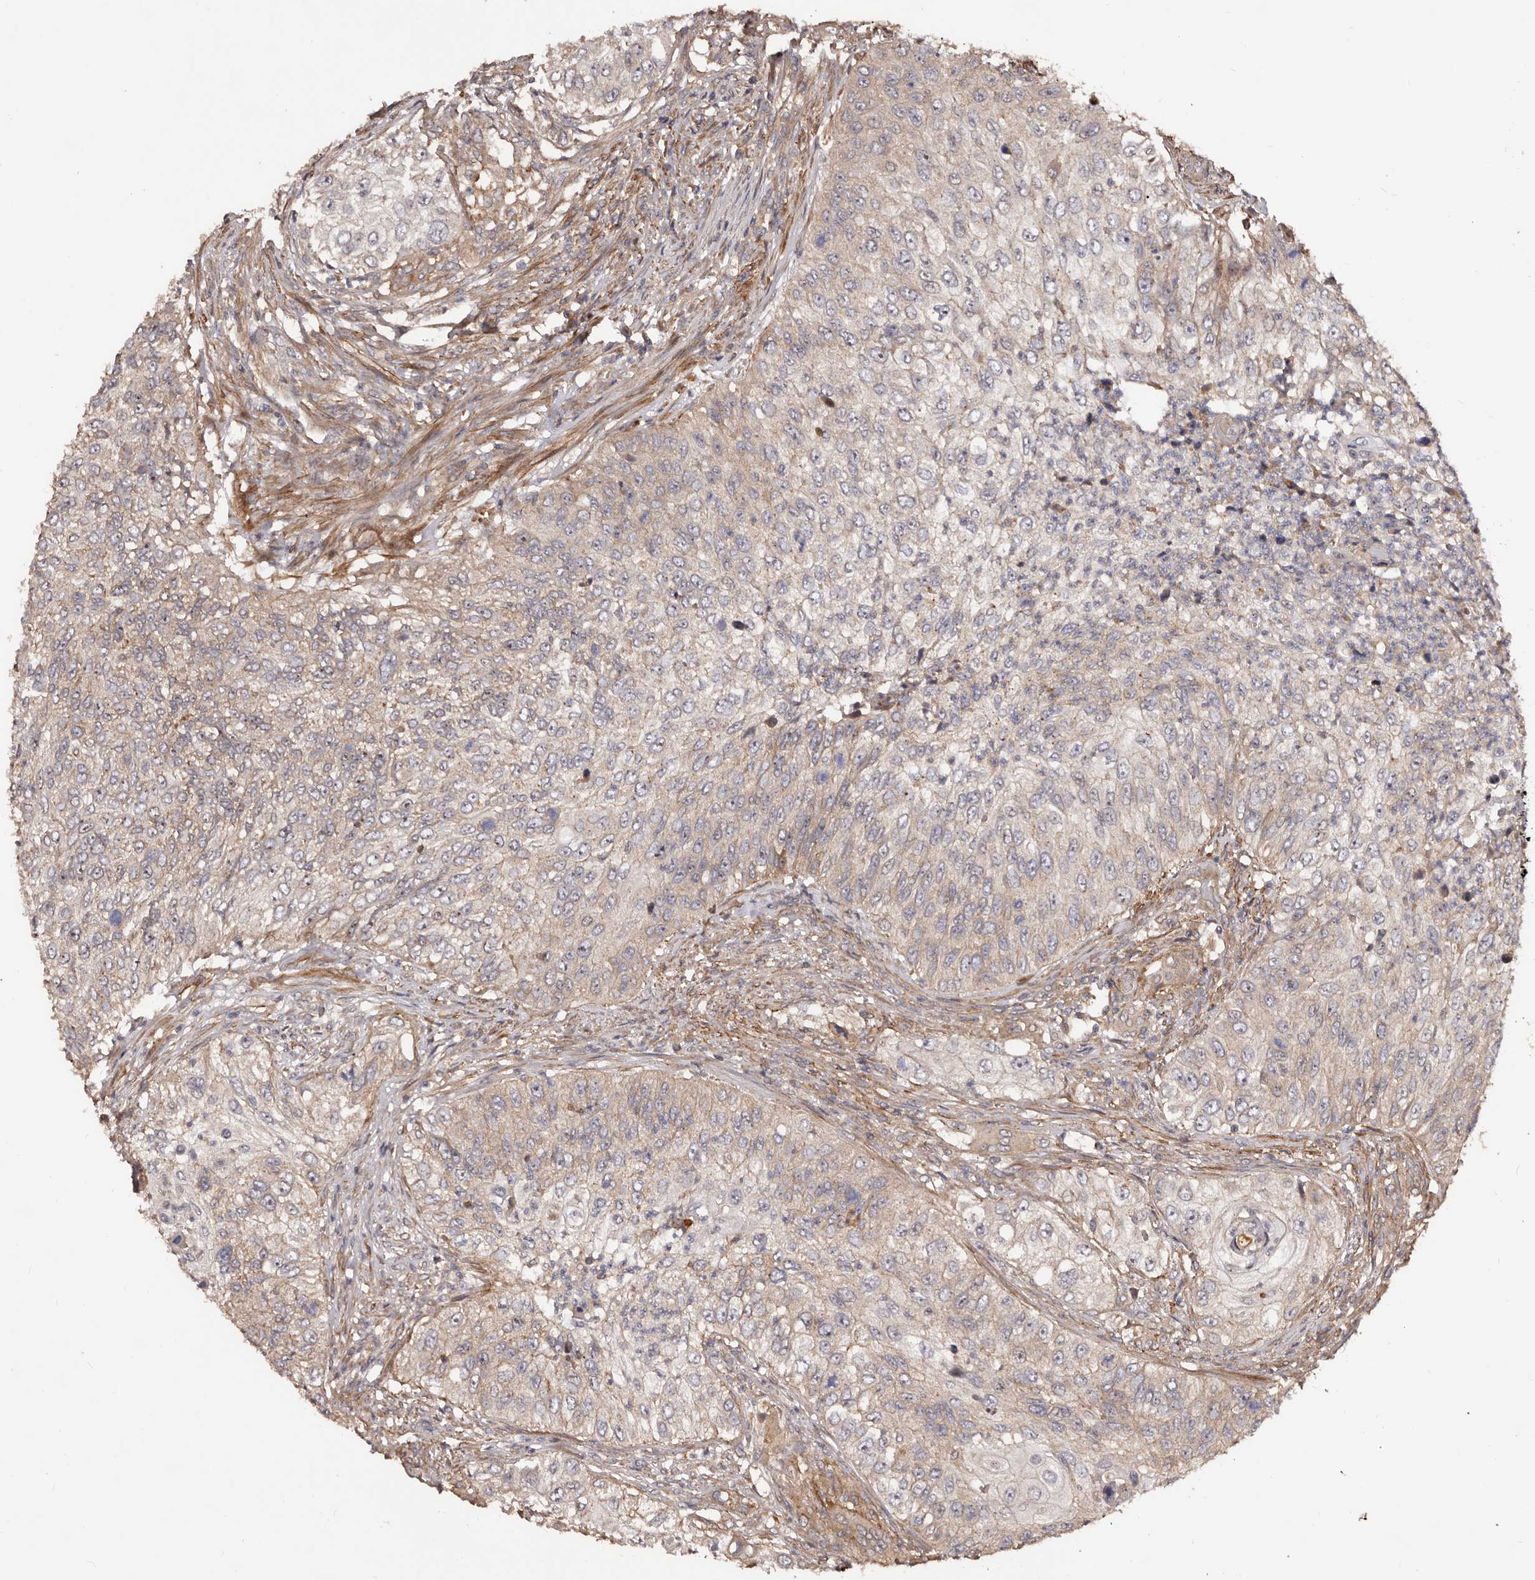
{"staining": {"intensity": "weak", "quantity": ">75%", "location": "cytoplasmic/membranous"}, "tissue": "urothelial cancer", "cell_type": "Tumor cells", "image_type": "cancer", "snomed": [{"axis": "morphology", "description": "Urothelial carcinoma, High grade"}, {"axis": "topography", "description": "Urinary bladder"}], "caption": "Immunohistochemistry (IHC) (DAB (3,3'-diaminobenzidine)) staining of human urothelial cancer shows weak cytoplasmic/membranous protein positivity in approximately >75% of tumor cells. Nuclei are stained in blue.", "gene": "GTPBP1", "patient": {"sex": "female", "age": 60}}